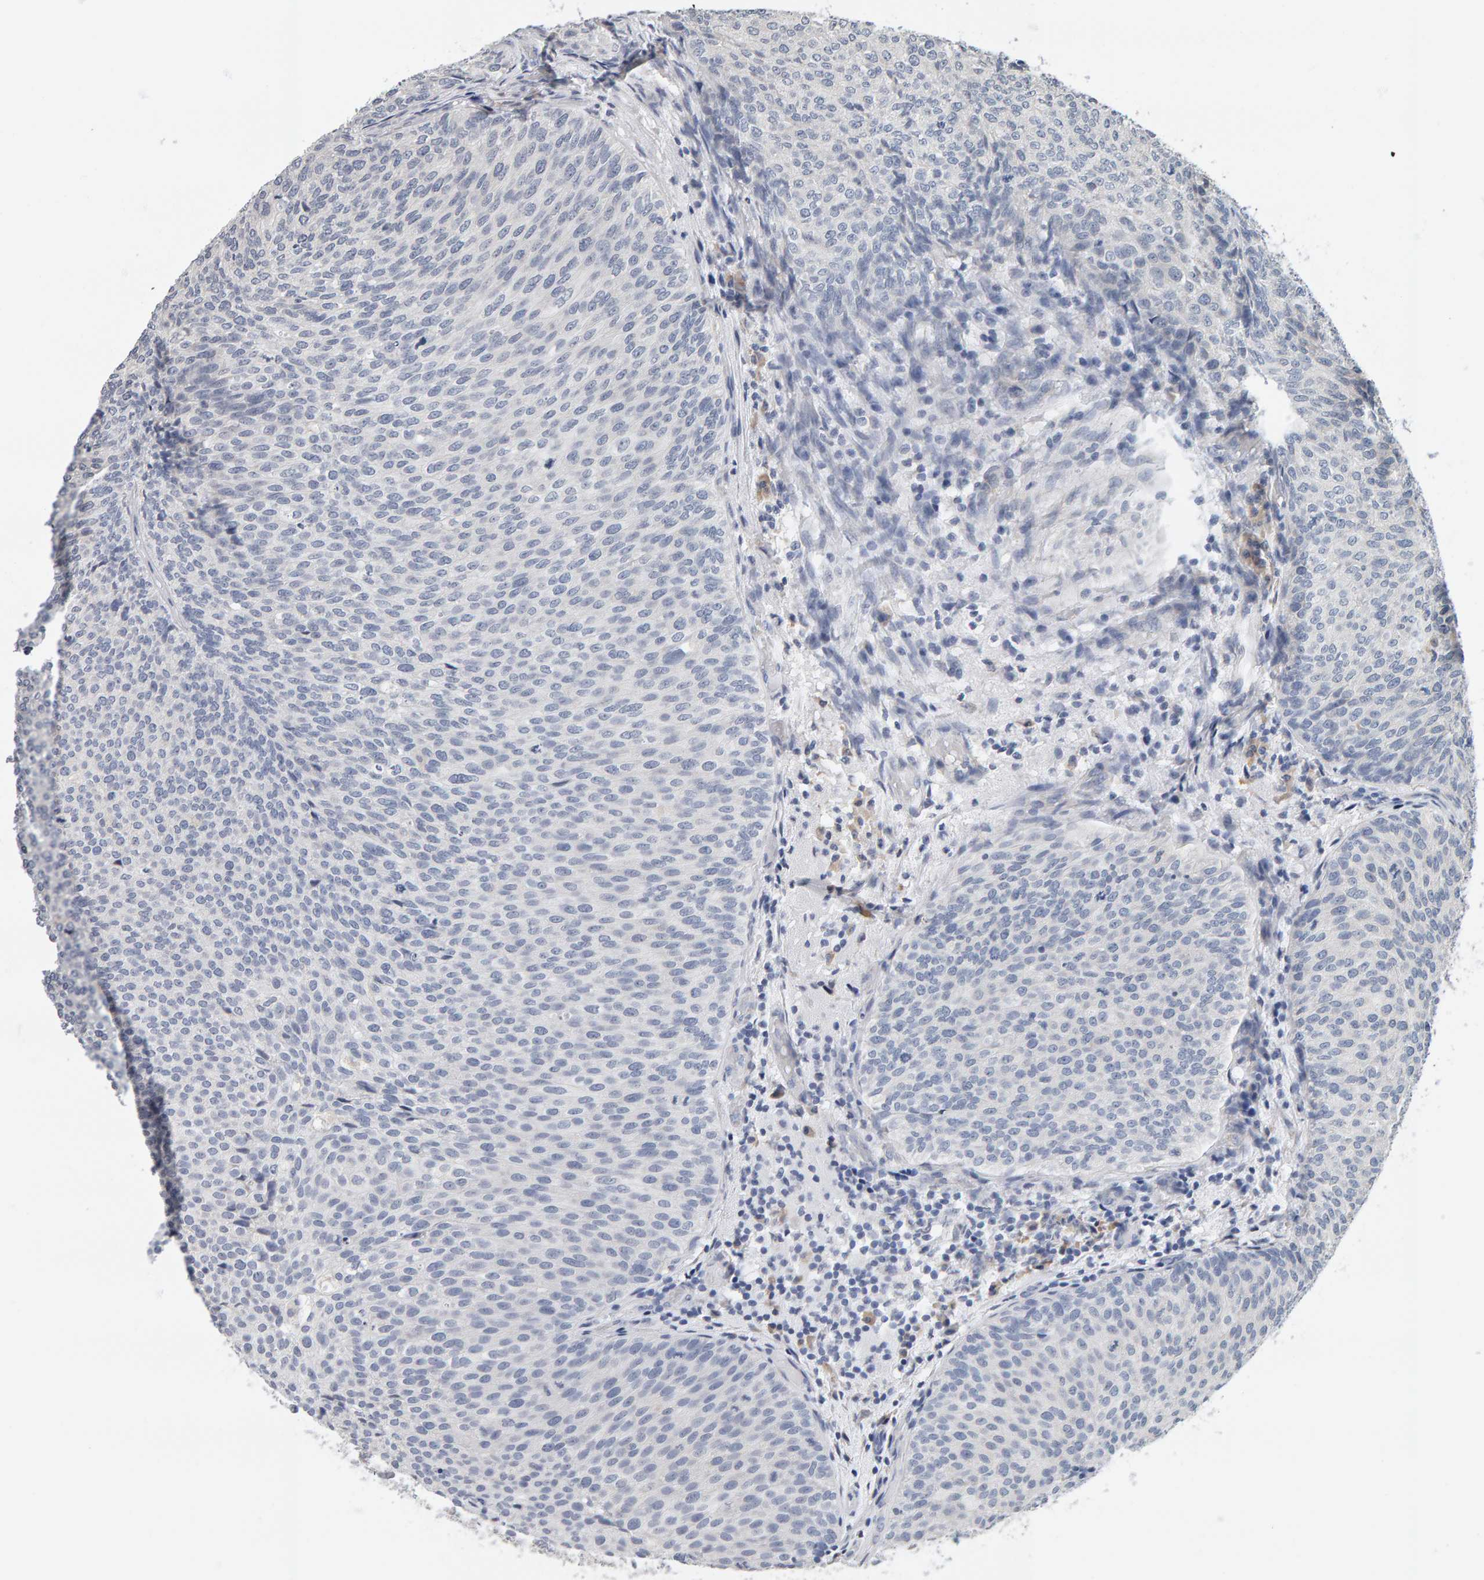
{"staining": {"intensity": "negative", "quantity": "none", "location": "none"}, "tissue": "urothelial cancer", "cell_type": "Tumor cells", "image_type": "cancer", "snomed": [{"axis": "morphology", "description": "Urothelial carcinoma, Low grade"}, {"axis": "topography", "description": "Urinary bladder"}], "caption": "The micrograph reveals no significant positivity in tumor cells of low-grade urothelial carcinoma.", "gene": "ADHFE1", "patient": {"sex": "male", "age": 86}}